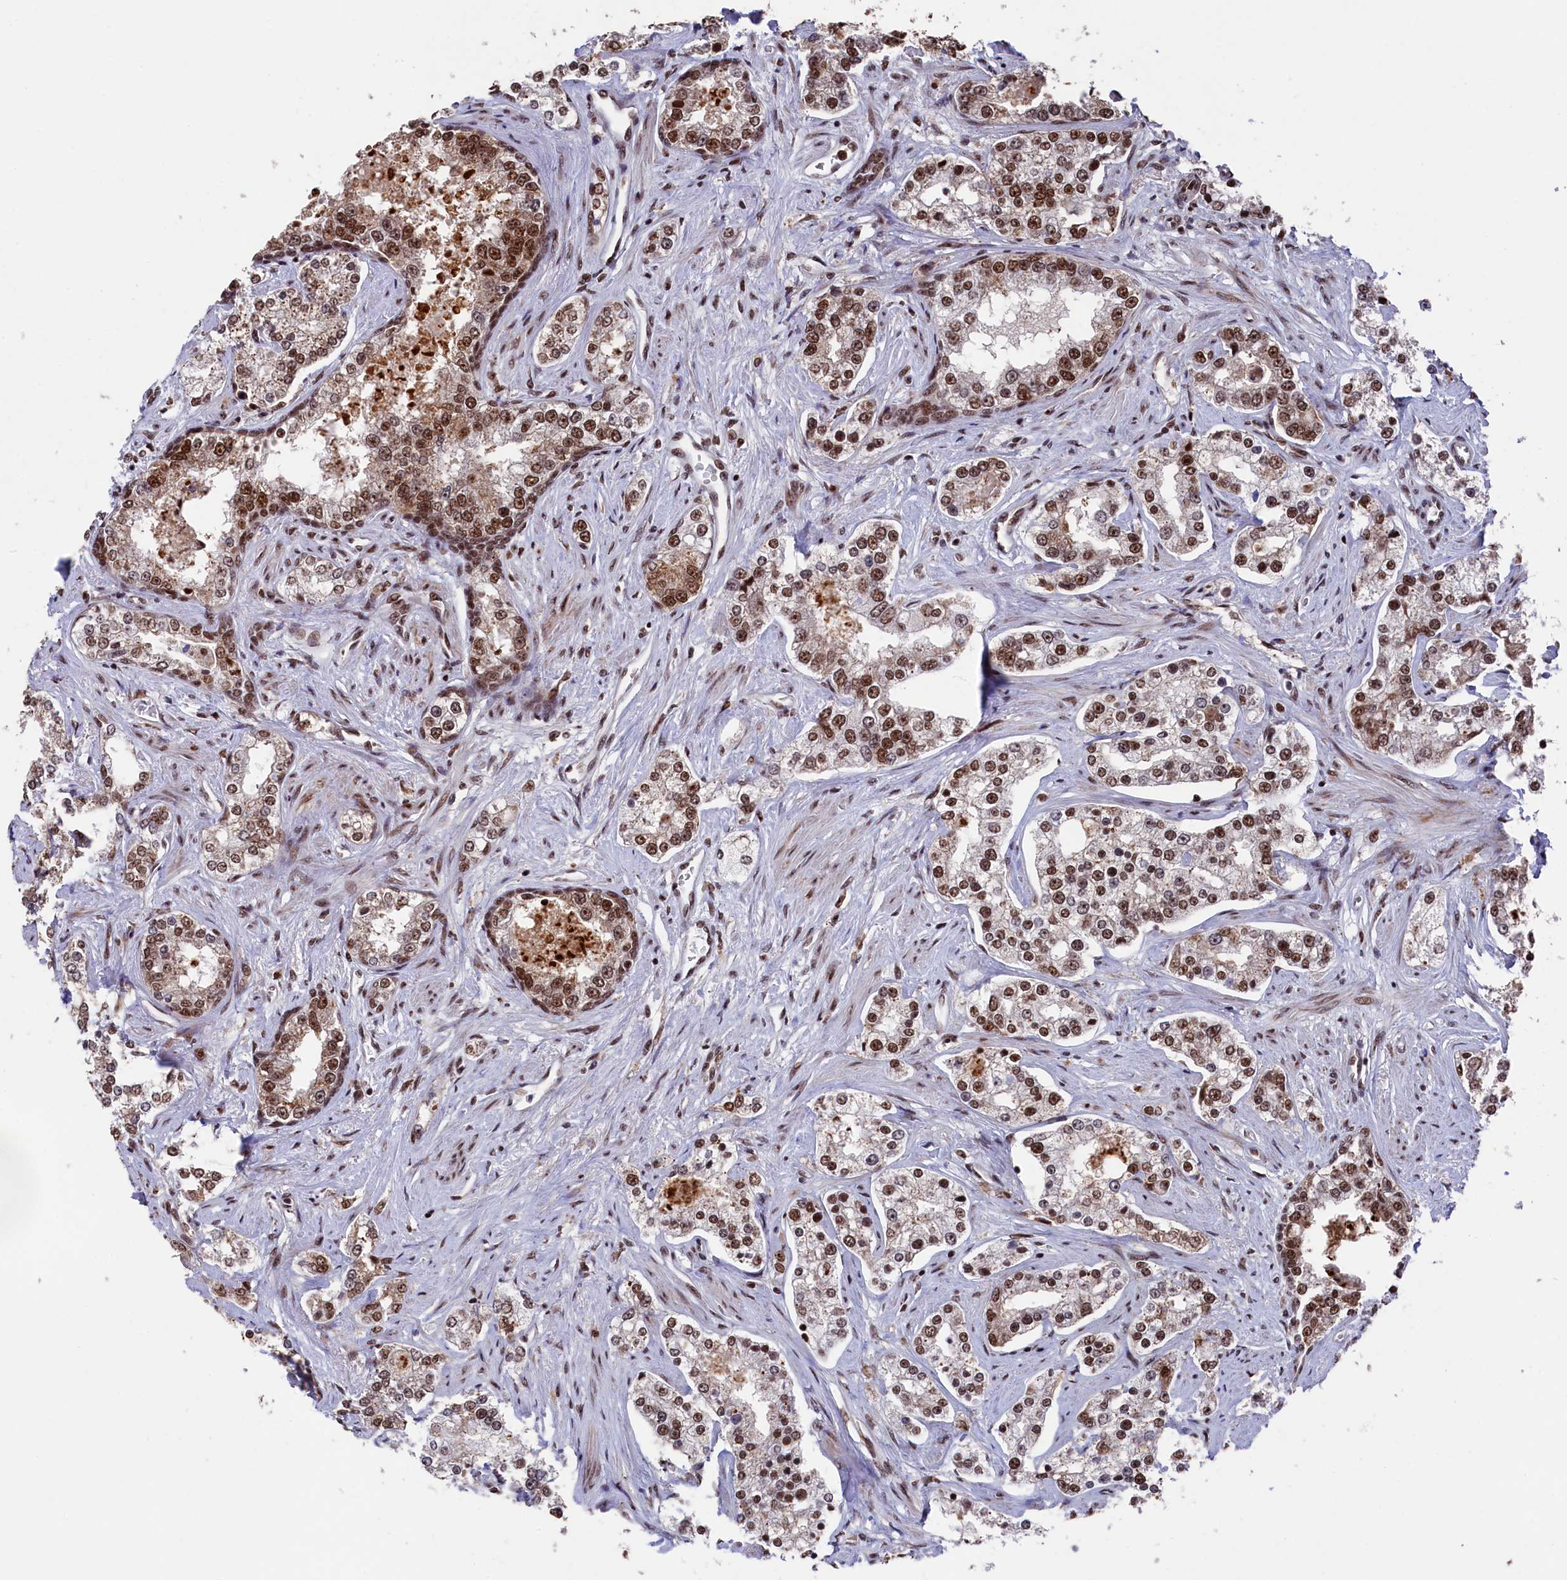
{"staining": {"intensity": "moderate", "quantity": ">75%", "location": "nuclear"}, "tissue": "prostate cancer", "cell_type": "Tumor cells", "image_type": "cancer", "snomed": [{"axis": "morphology", "description": "Normal tissue, NOS"}, {"axis": "morphology", "description": "Adenocarcinoma, High grade"}, {"axis": "topography", "description": "Prostate"}], "caption": "This is a histology image of IHC staining of prostate adenocarcinoma (high-grade), which shows moderate positivity in the nuclear of tumor cells.", "gene": "PRPF31", "patient": {"sex": "male", "age": 83}}